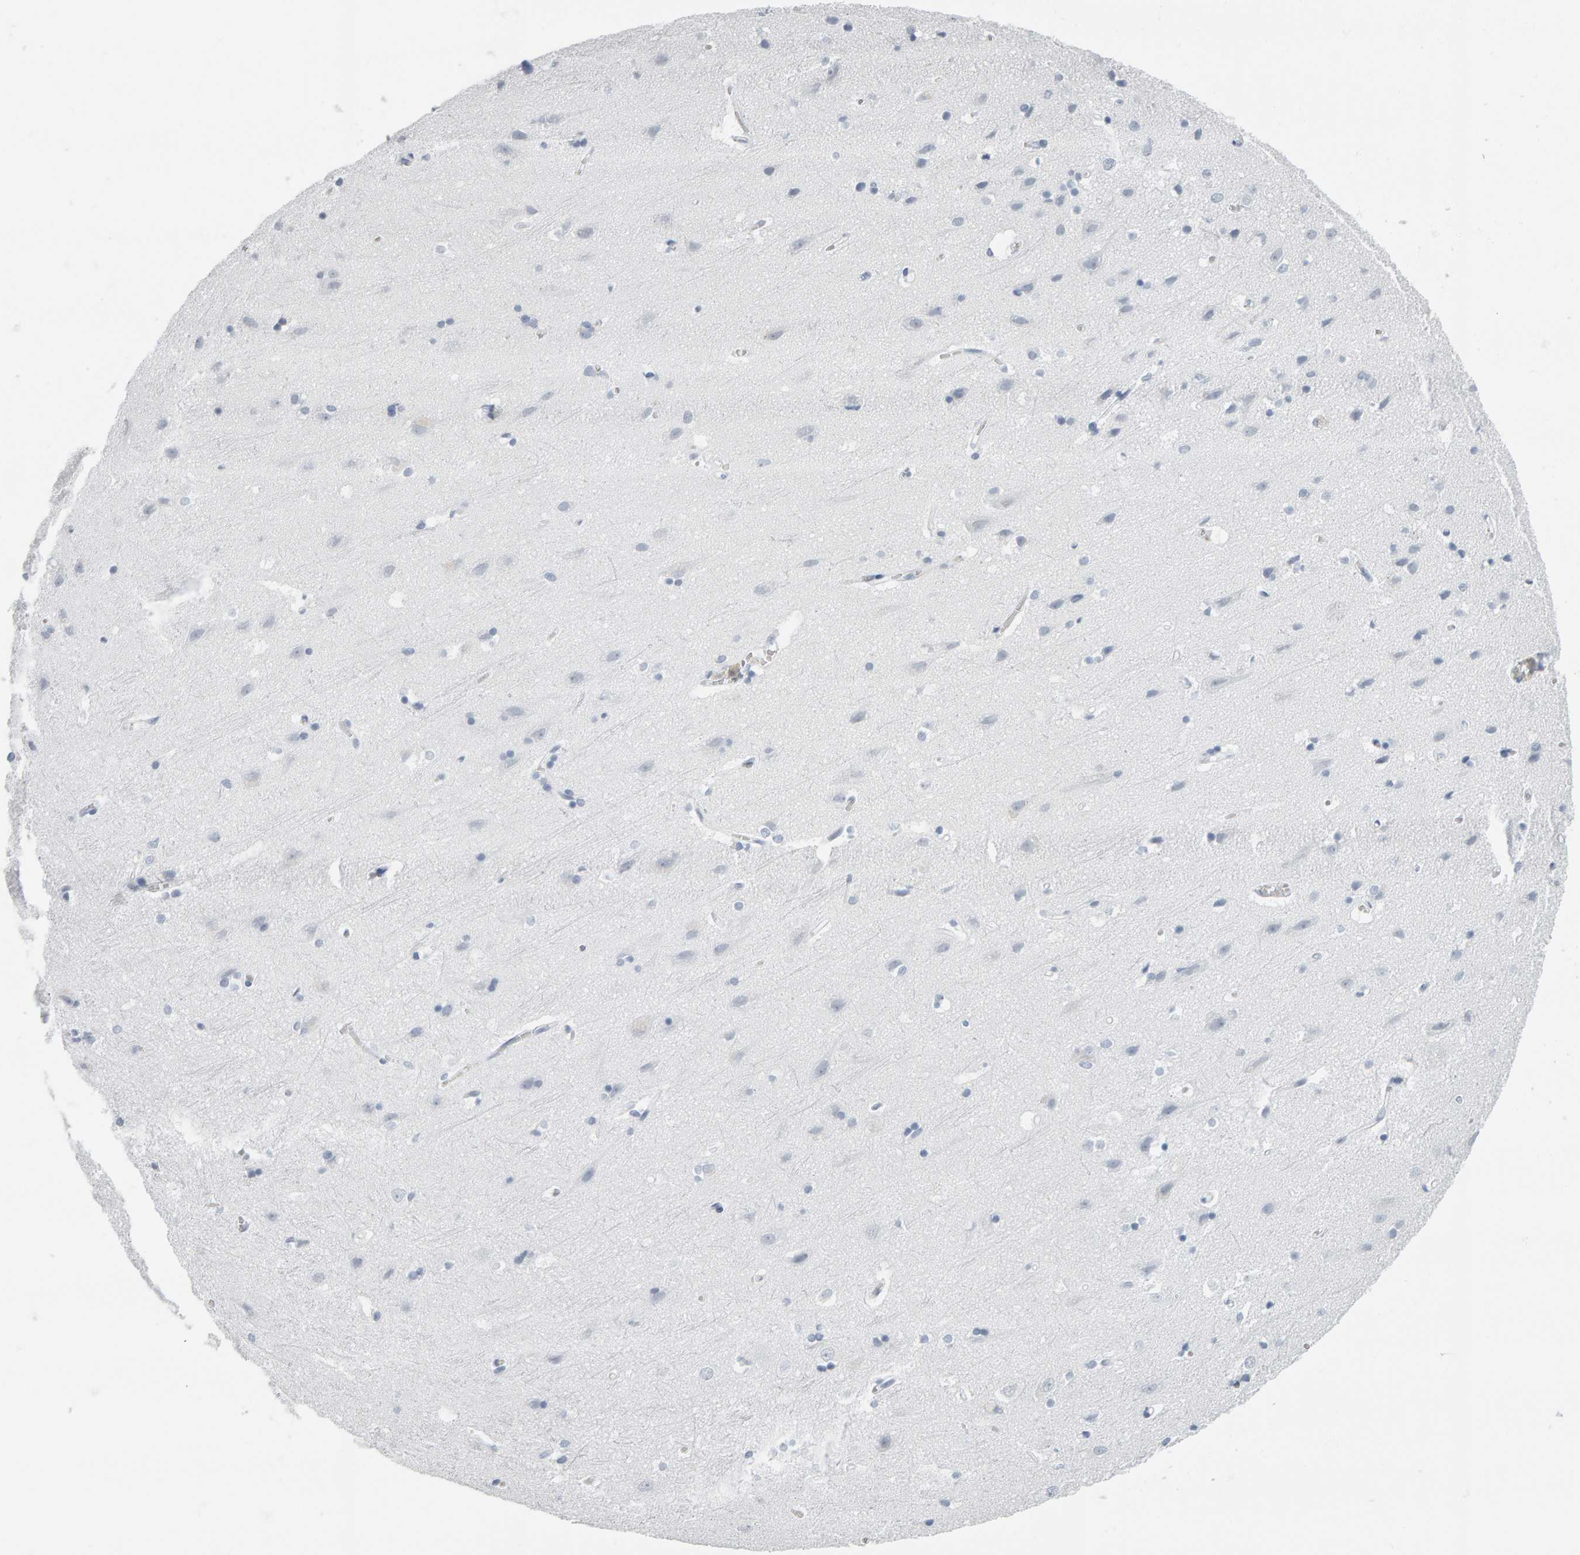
{"staining": {"intensity": "negative", "quantity": "none", "location": "none"}, "tissue": "cerebral cortex", "cell_type": "Endothelial cells", "image_type": "normal", "snomed": [{"axis": "morphology", "description": "Normal tissue, NOS"}, {"axis": "topography", "description": "Cerebral cortex"}], "caption": "Immunohistochemistry (IHC) micrograph of unremarkable cerebral cortex: human cerebral cortex stained with DAB exhibits no significant protein positivity in endothelial cells. (Stains: DAB immunohistochemistry with hematoxylin counter stain, Microscopy: brightfield microscopy at high magnification).", "gene": "SPACA3", "patient": {"sex": "male", "age": 54}}